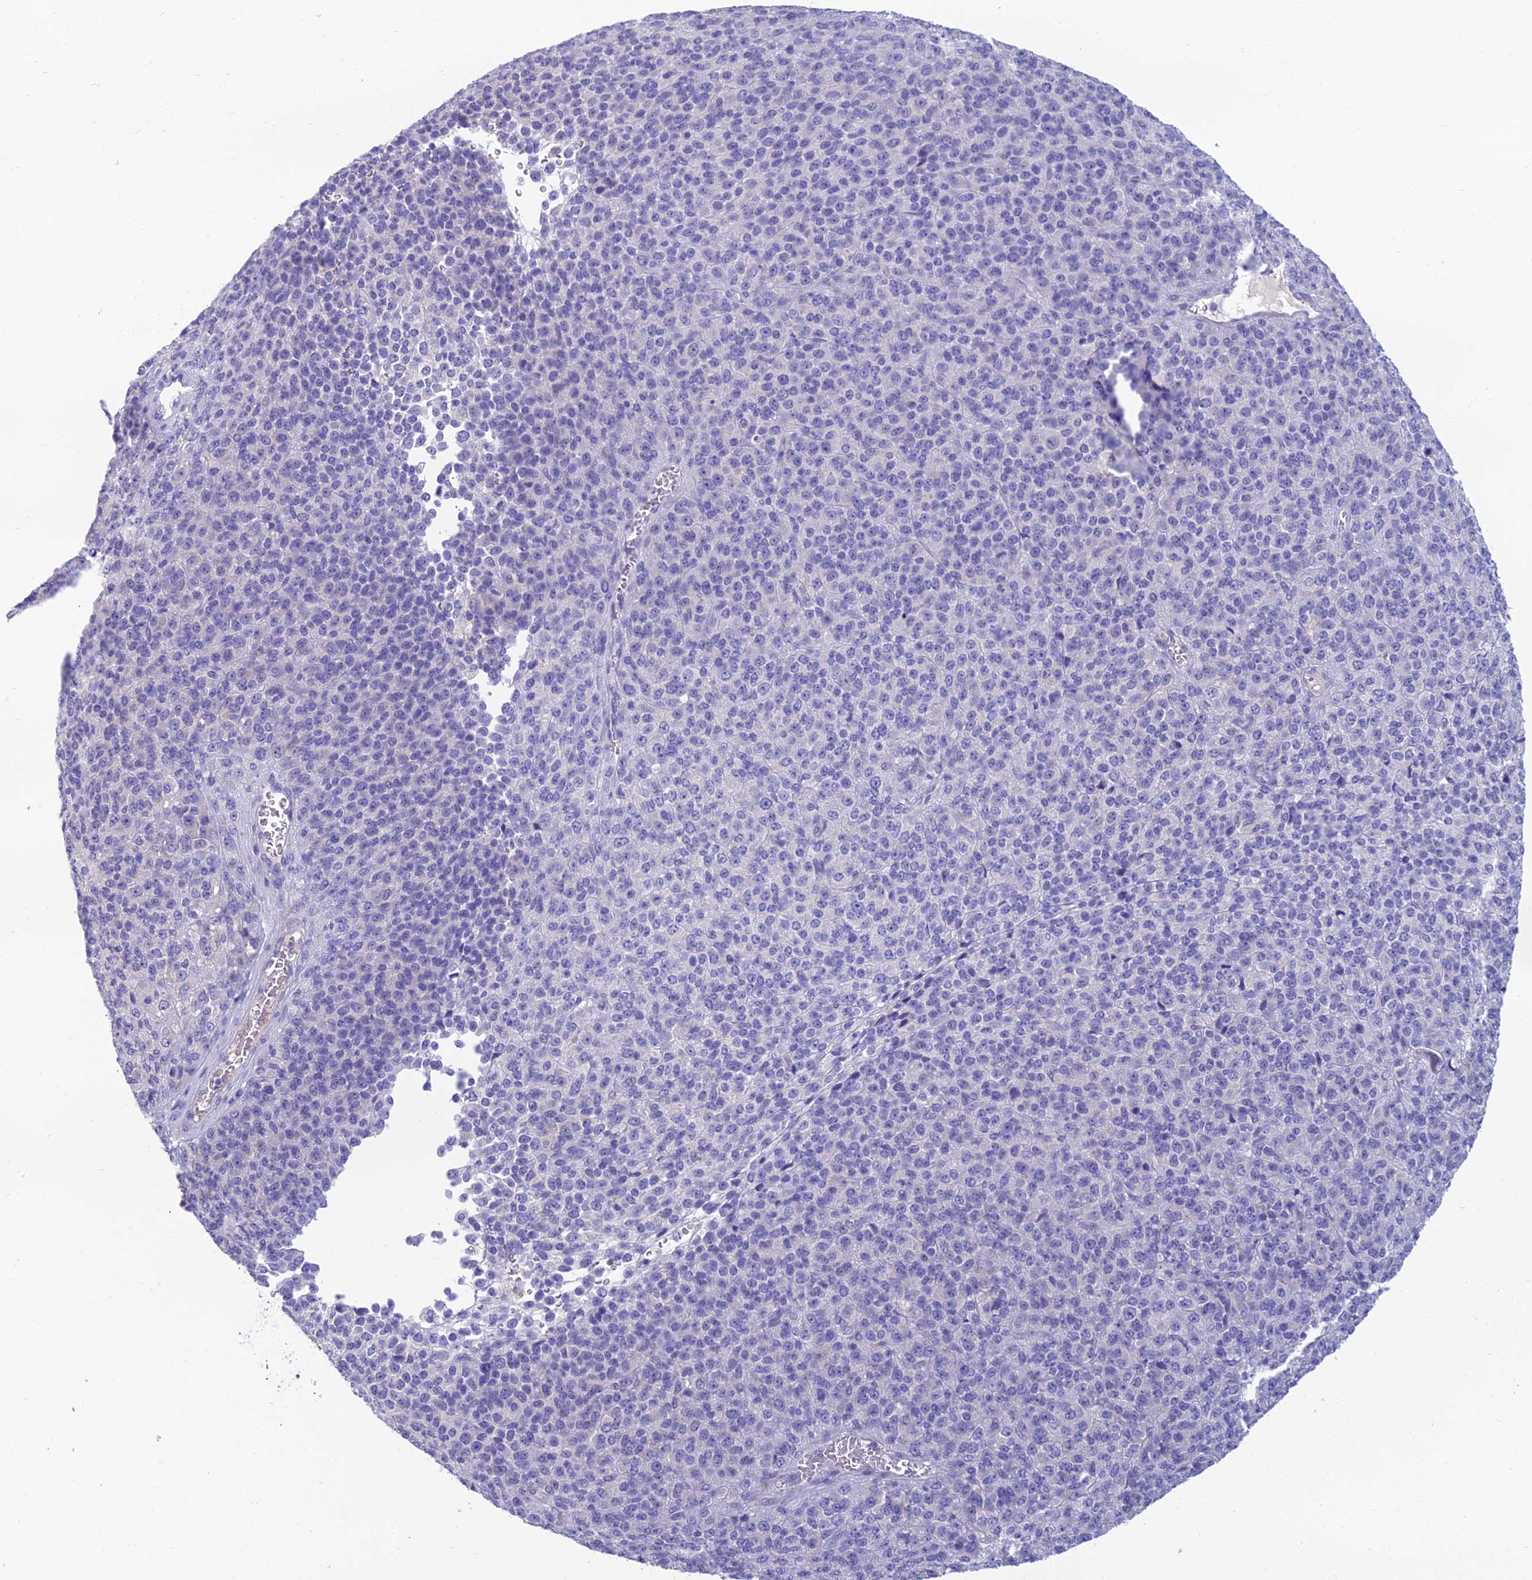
{"staining": {"intensity": "negative", "quantity": "none", "location": "none"}, "tissue": "melanoma", "cell_type": "Tumor cells", "image_type": "cancer", "snomed": [{"axis": "morphology", "description": "Malignant melanoma, Metastatic site"}, {"axis": "topography", "description": "Brain"}], "caption": "Immunohistochemistry image of neoplastic tissue: malignant melanoma (metastatic site) stained with DAB exhibits no significant protein staining in tumor cells. The staining was performed using DAB to visualize the protein expression in brown, while the nuclei were stained in blue with hematoxylin (Magnification: 20x).", "gene": "SPTLC3", "patient": {"sex": "female", "age": 56}}